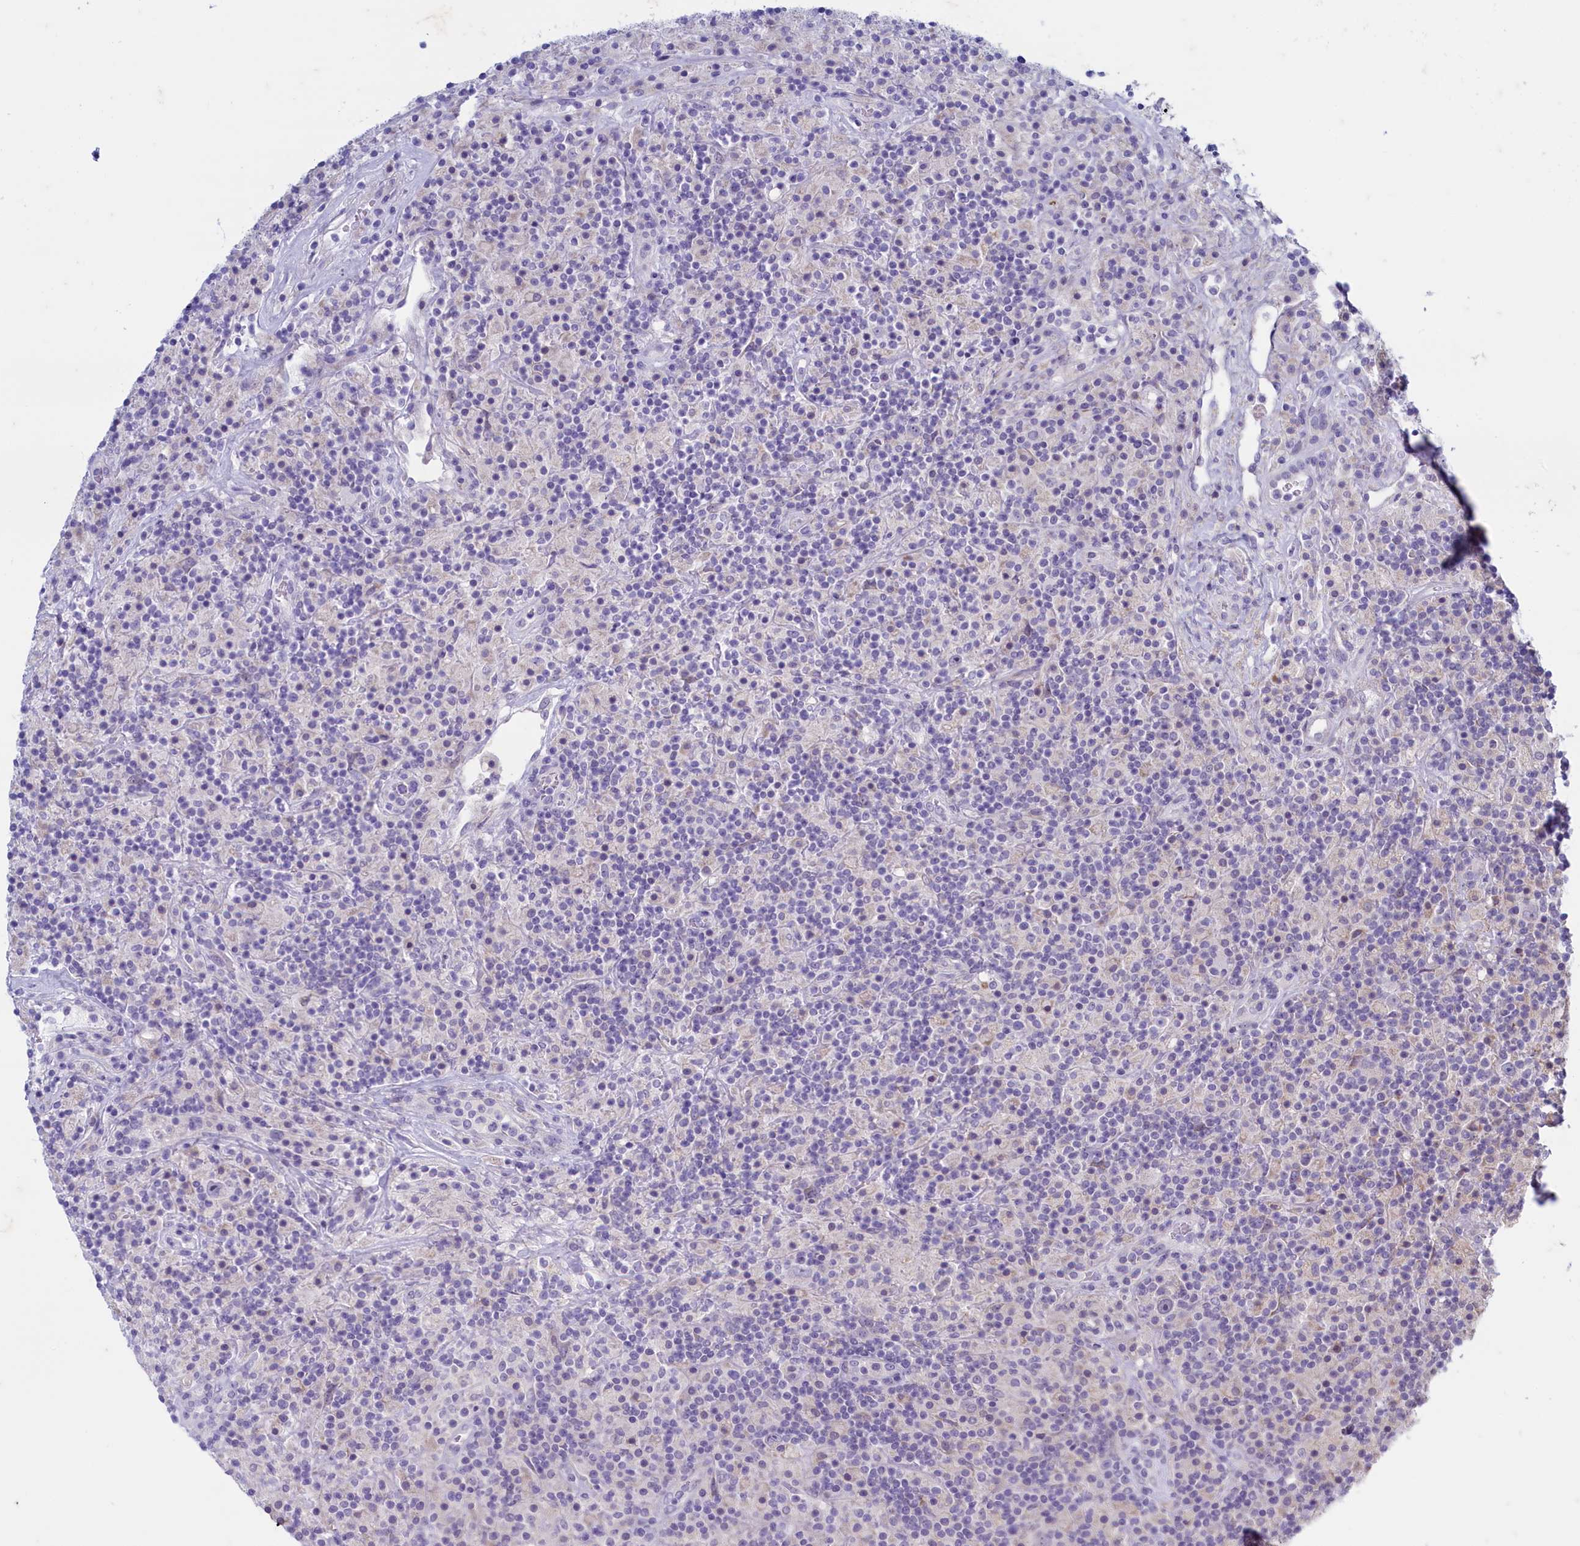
{"staining": {"intensity": "negative", "quantity": "none", "location": "none"}, "tissue": "lymphoma", "cell_type": "Tumor cells", "image_type": "cancer", "snomed": [{"axis": "morphology", "description": "Hodgkin's disease, NOS"}, {"axis": "topography", "description": "Lymph node"}], "caption": "The immunohistochemistry (IHC) histopathology image has no significant expression in tumor cells of lymphoma tissue.", "gene": "MAP1LC3A", "patient": {"sex": "male", "age": 70}}